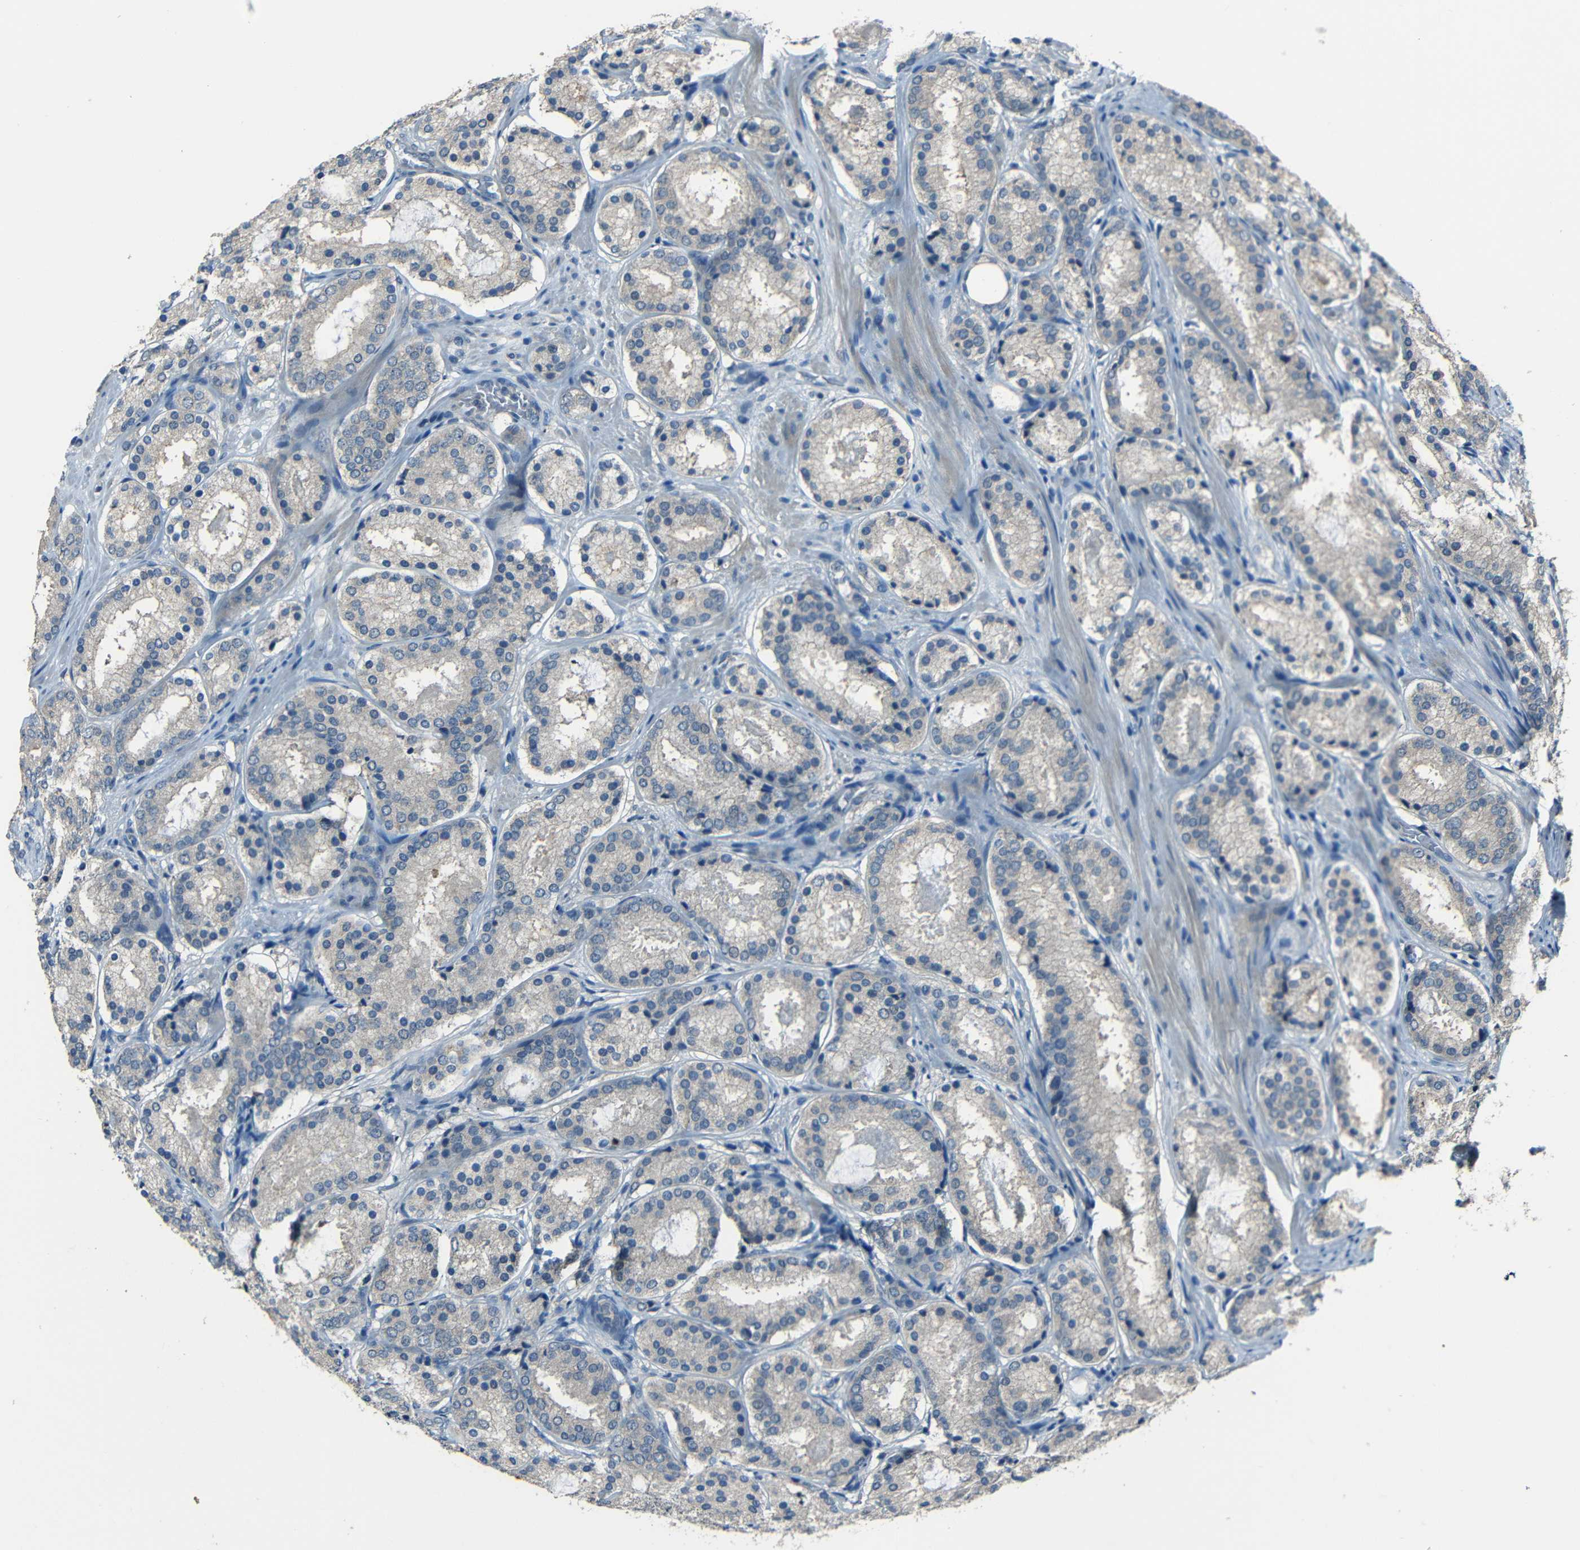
{"staining": {"intensity": "negative", "quantity": "none", "location": "none"}, "tissue": "prostate cancer", "cell_type": "Tumor cells", "image_type": "cancer", "snomed": [{"axis": "morphology", "description": "Adenocarcinoma, Low grade"}, {"axis": "topography", "description": "Prostate"}], "caption": "Immunohistochemical staining of human prostate adenocarcinoma (low-grade) displays no significant positivity in tumor cells.", "gene": "SLA", "patient": {"sex": "male", "age": 69}}